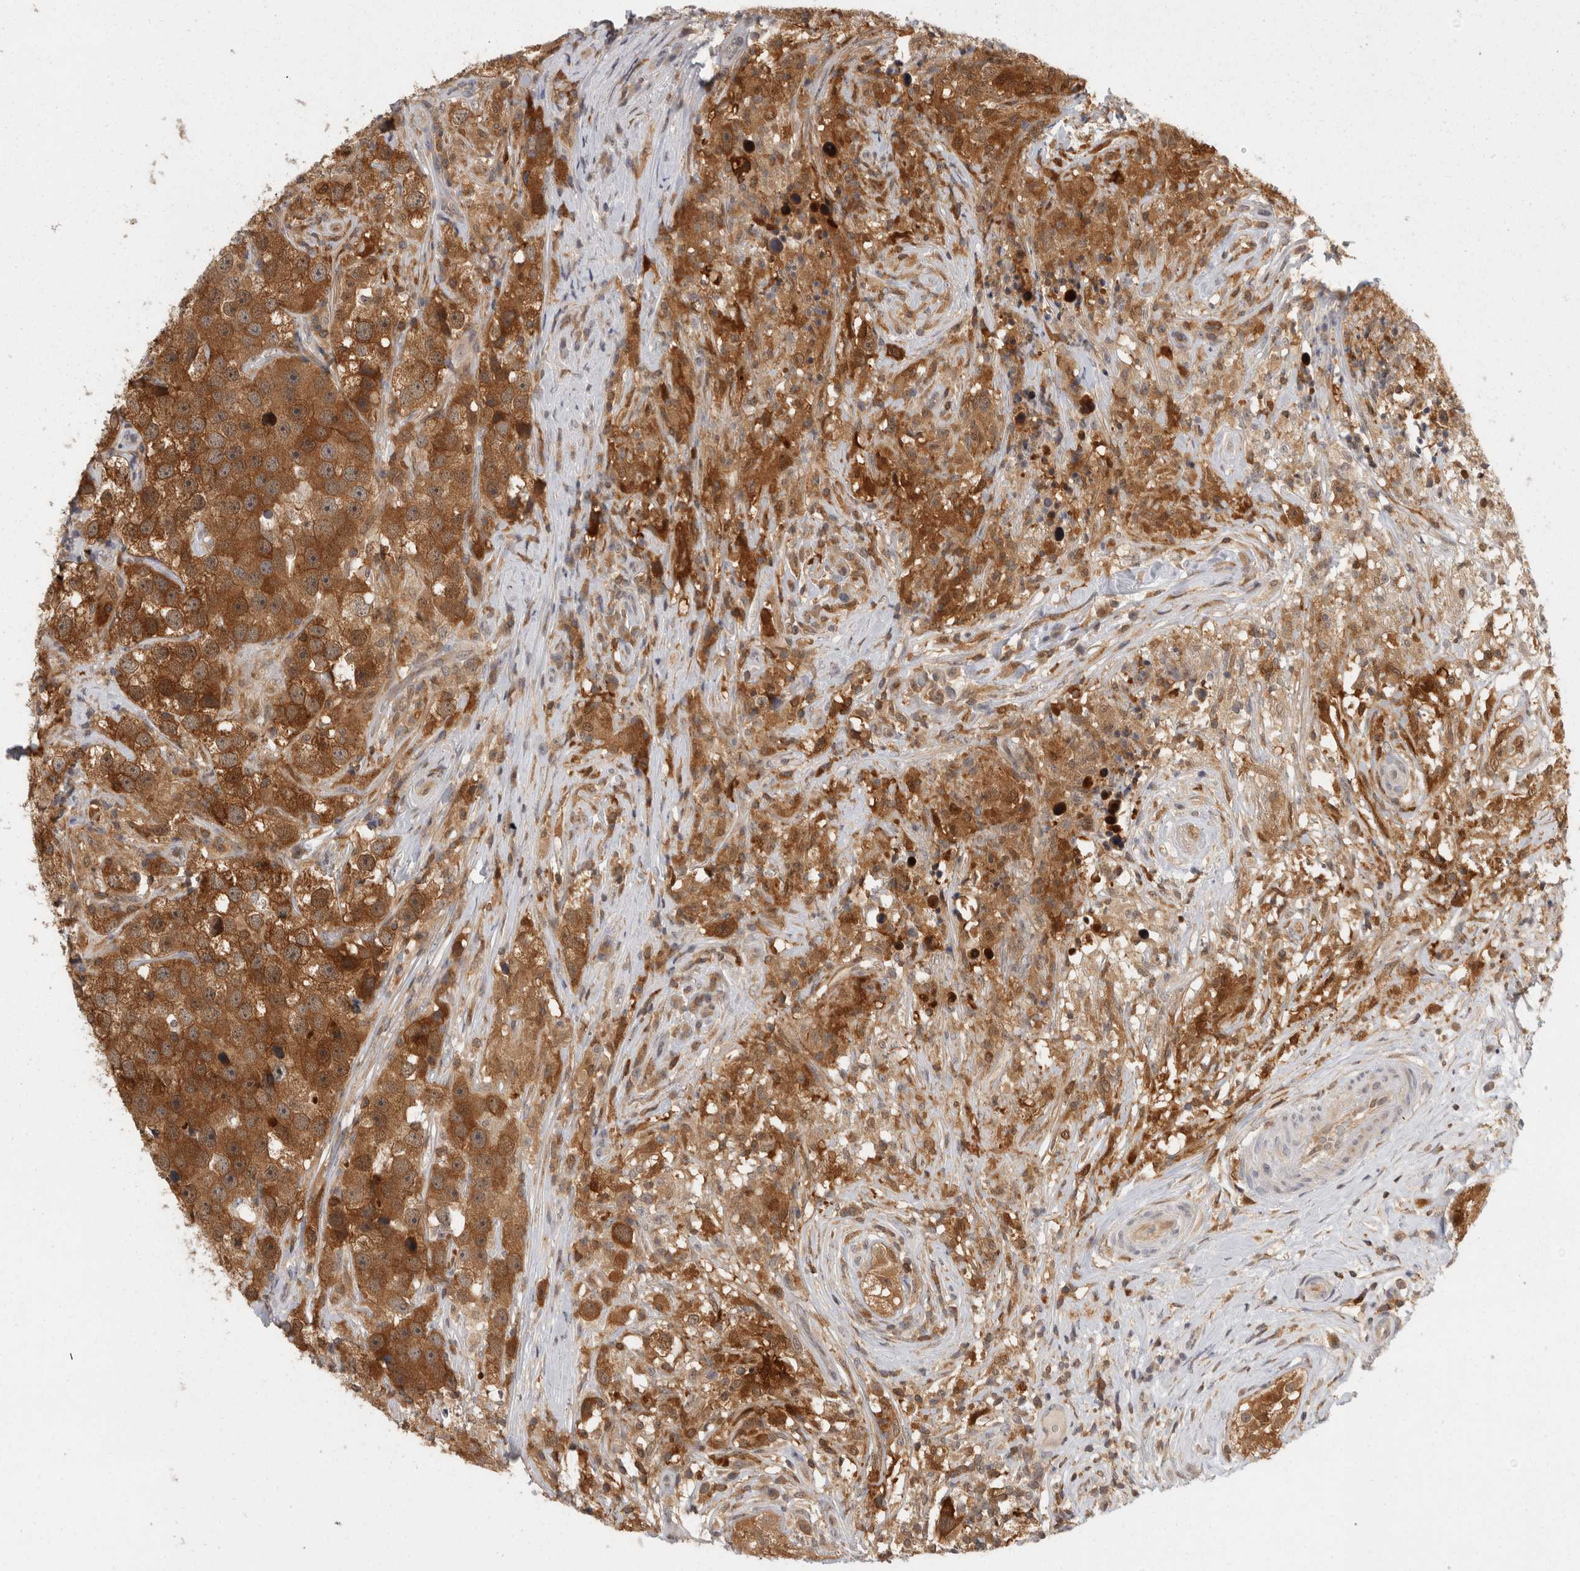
{"staining": {"intensity": "moderate", "quantity": ">75%", "location": "cytoplasmic/membranous"}, "tissue": "testis cancer", "cell_type": "Tumor cells", "image_type": "cancer", "snomed": [{"axis": "morphology", "description": "Seminoma, NOS"}, {"axis": "topography", "description": "Testis"}], "caption": "Moderate cytoplasmic/membranous positivity is appreciated in approximately >75% of tumor cells in seminoma (testis). The staining was performed using DAB, with brown indicating positive protein expression. Nuclei are stained blue with hematoxylin.", "gene": "ACAT2", "patient": {"sex": "male", "age": 49}}